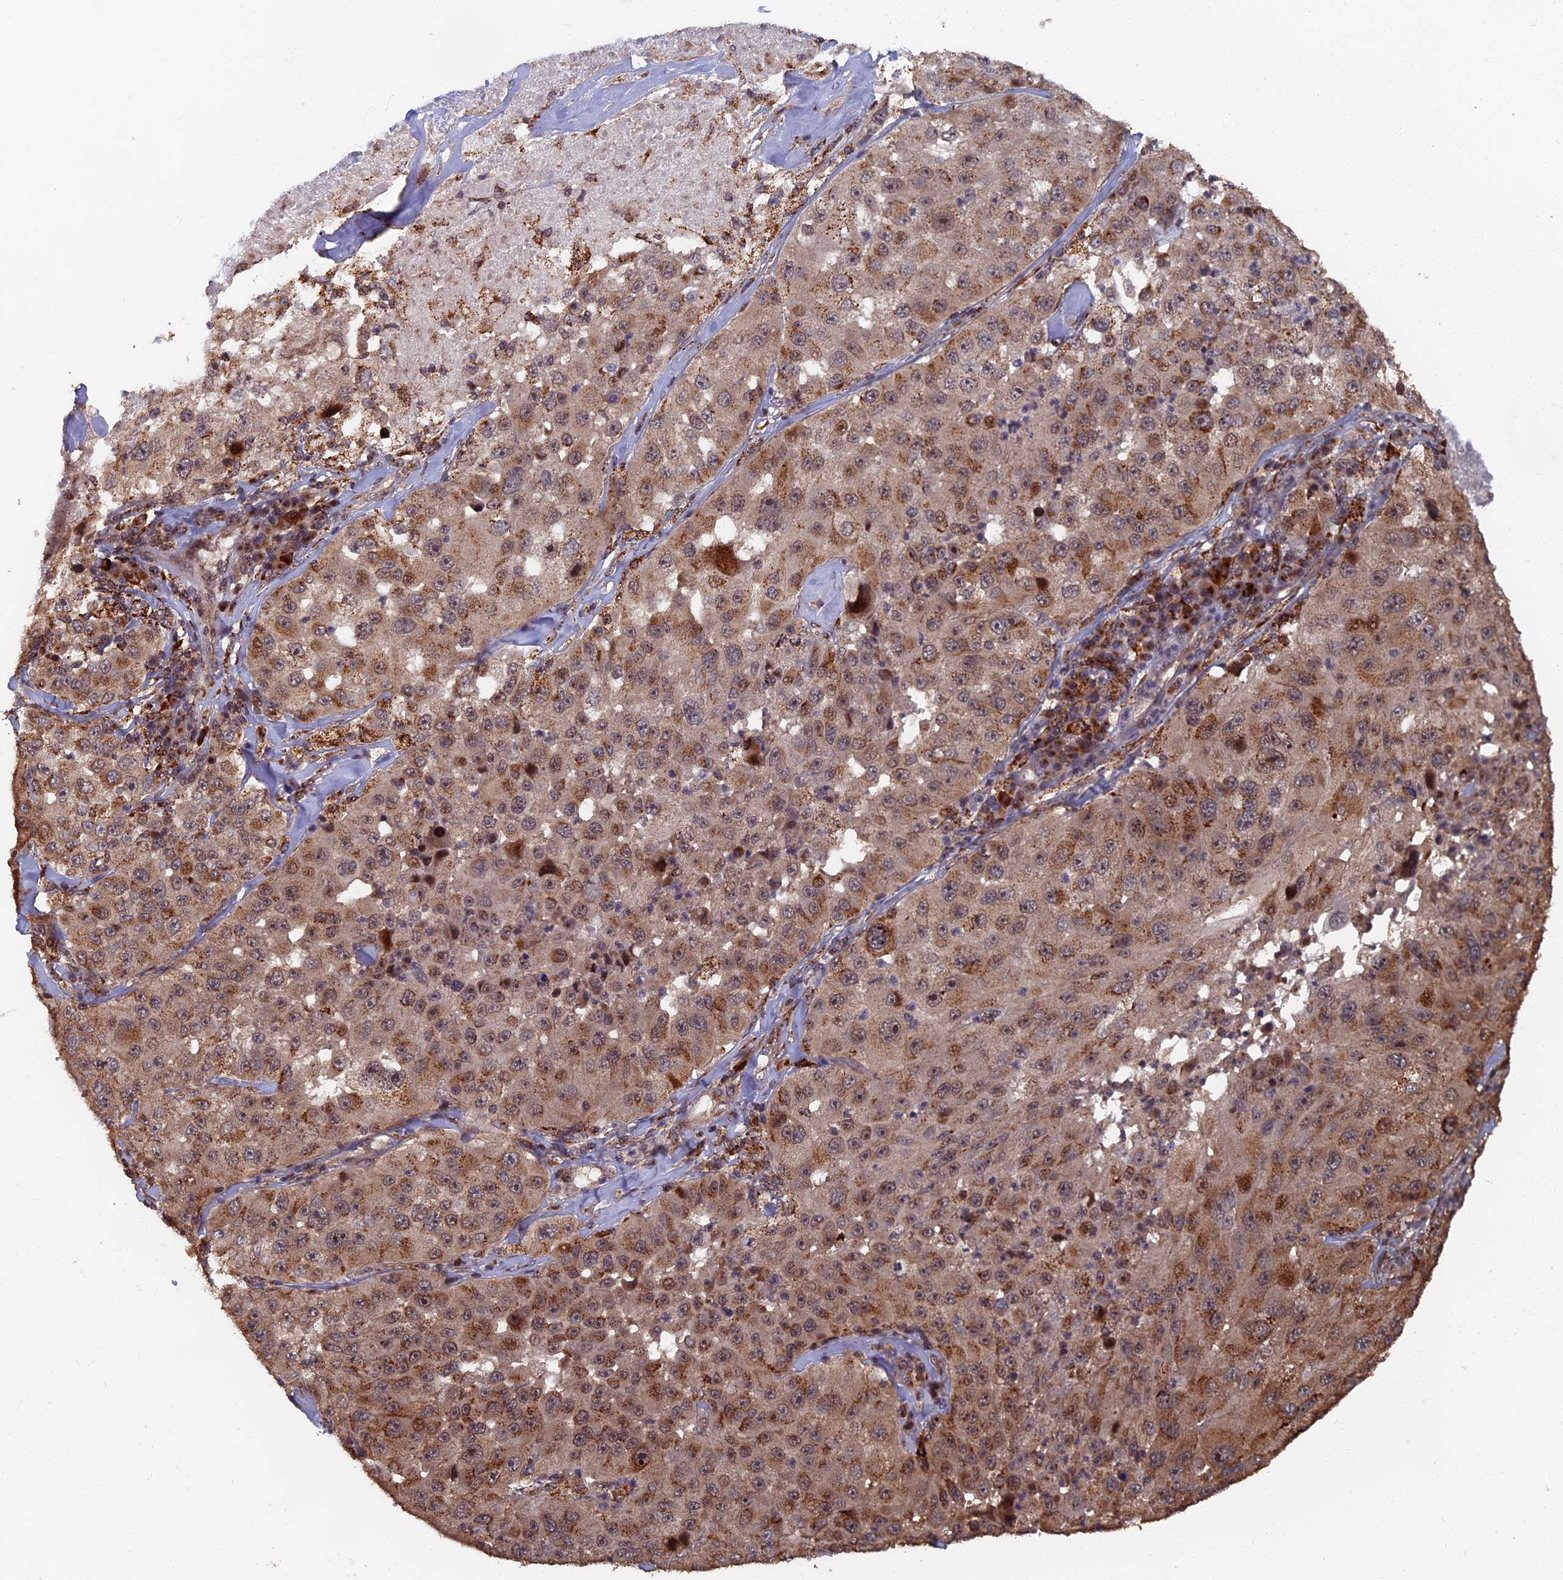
{"staining": {"intensity": "moderate", "quantity": ">75%", "location": "cytoplasmic/membranous,nuclear"}, "tissue": "melanoma", "cell_type": "Tumor cells", "image_type": "cancer", "snomed": [{"axis": "morphology", "description": "Malignant melanoma, Metastatic site"}, {"axis": "topography", "description": "Lymph node"}], "caption": "IHC of human melanoma reveals medium levels of moderate cytoplasmic/membranous and nuclear expression in approximately >75% of tumor cells.", "gene": "RASGRF1", "patient": {"sex": "male", "age": 62}}